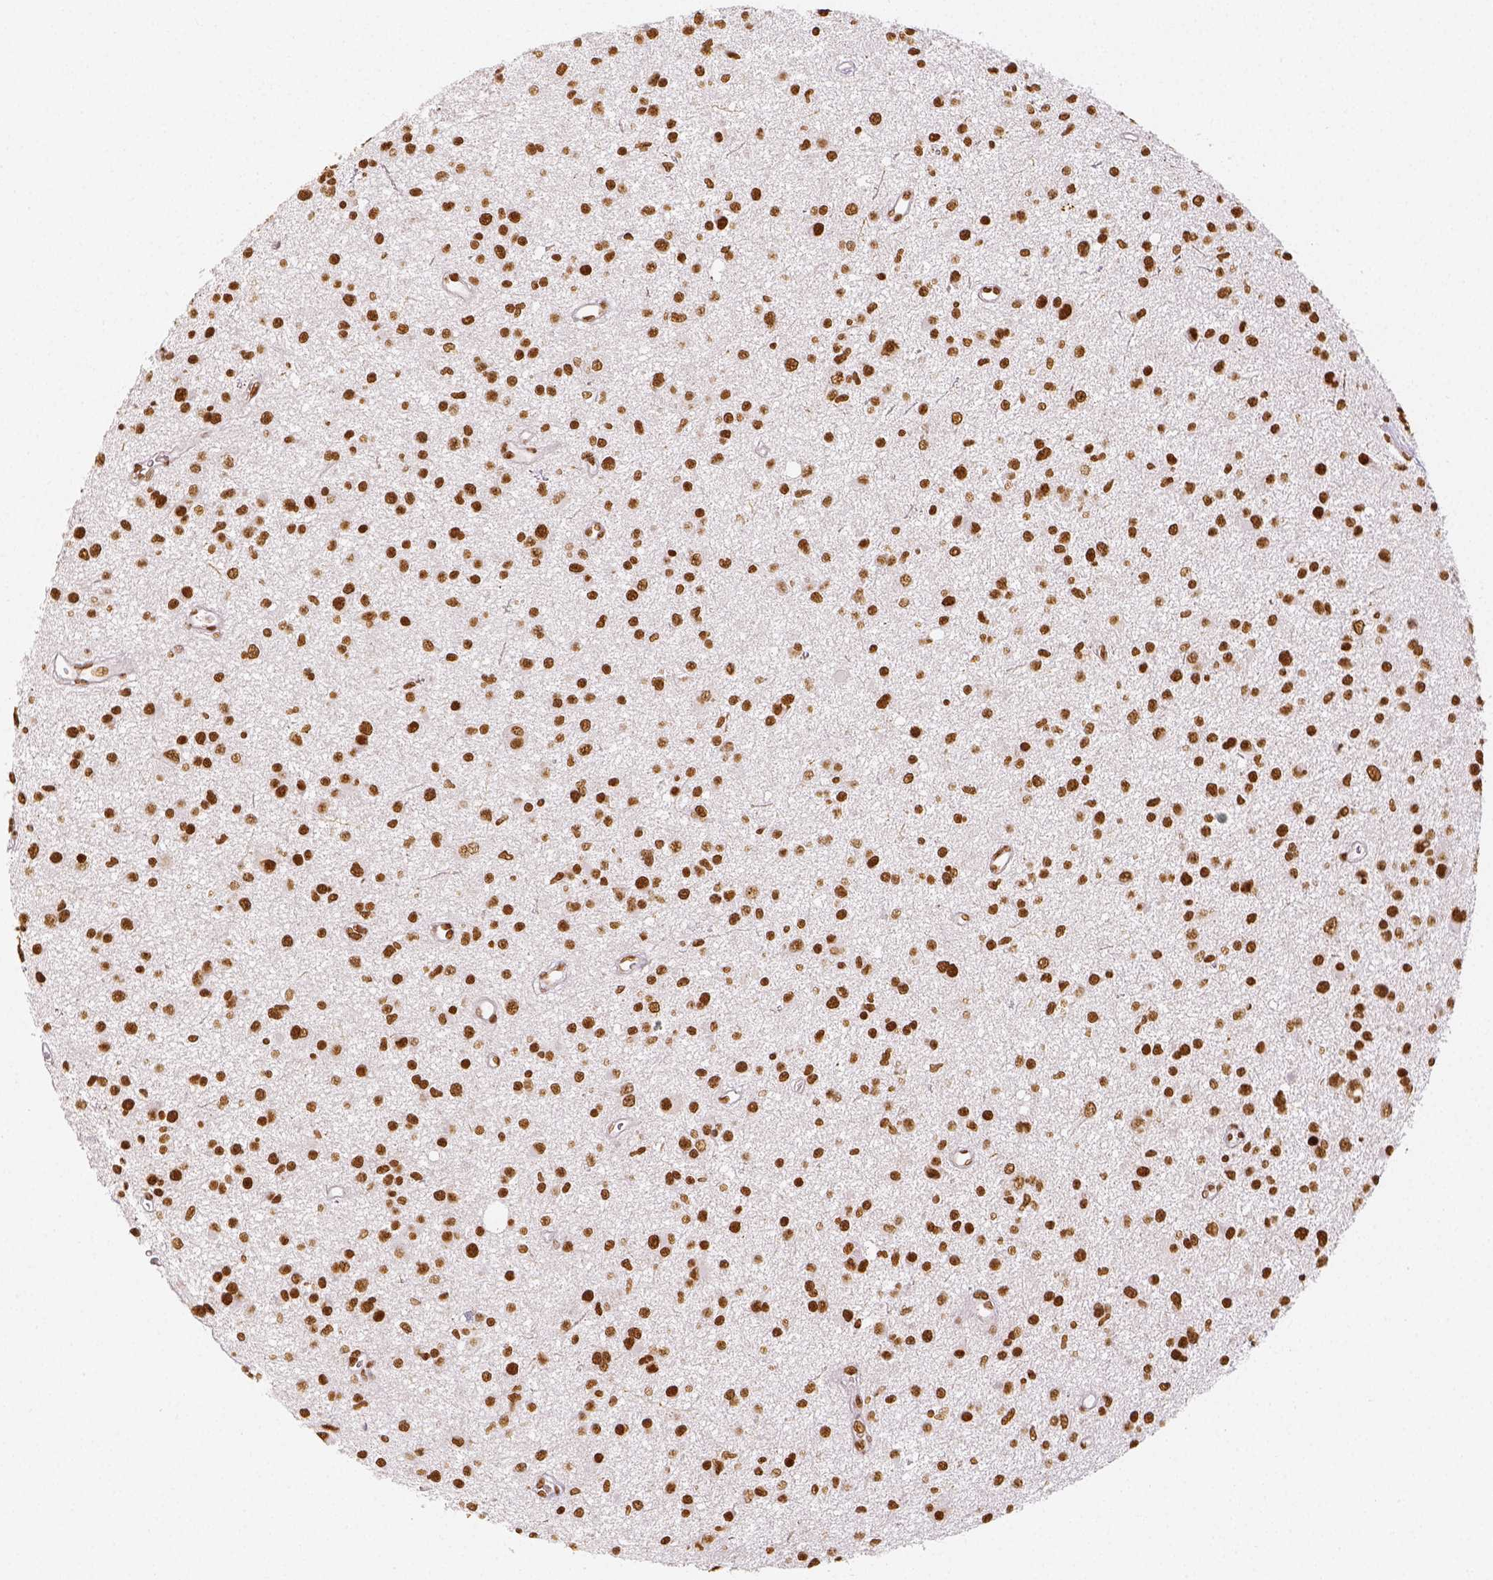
{"staining": {"intensity": "strong", "quantity": ">75%", "location": "nuclear"}, "tissue": "glioma", "cell_type": "Tumor cells", "image_type": "cancer", "snomed": [{"axis": "morphology", "description": "Glioma, malignant, Low grade"}, {"axis": "topography", "description": "Brain"}], "caption": "Tumor cells show high levels of strong nuclear expression in about >75% of cells in human glioma. The protein of interest is shown in brown color, while the nuclei are stained blue.", "gene": "KDM5B", "patient": {"sex": "male", "age": 43}}